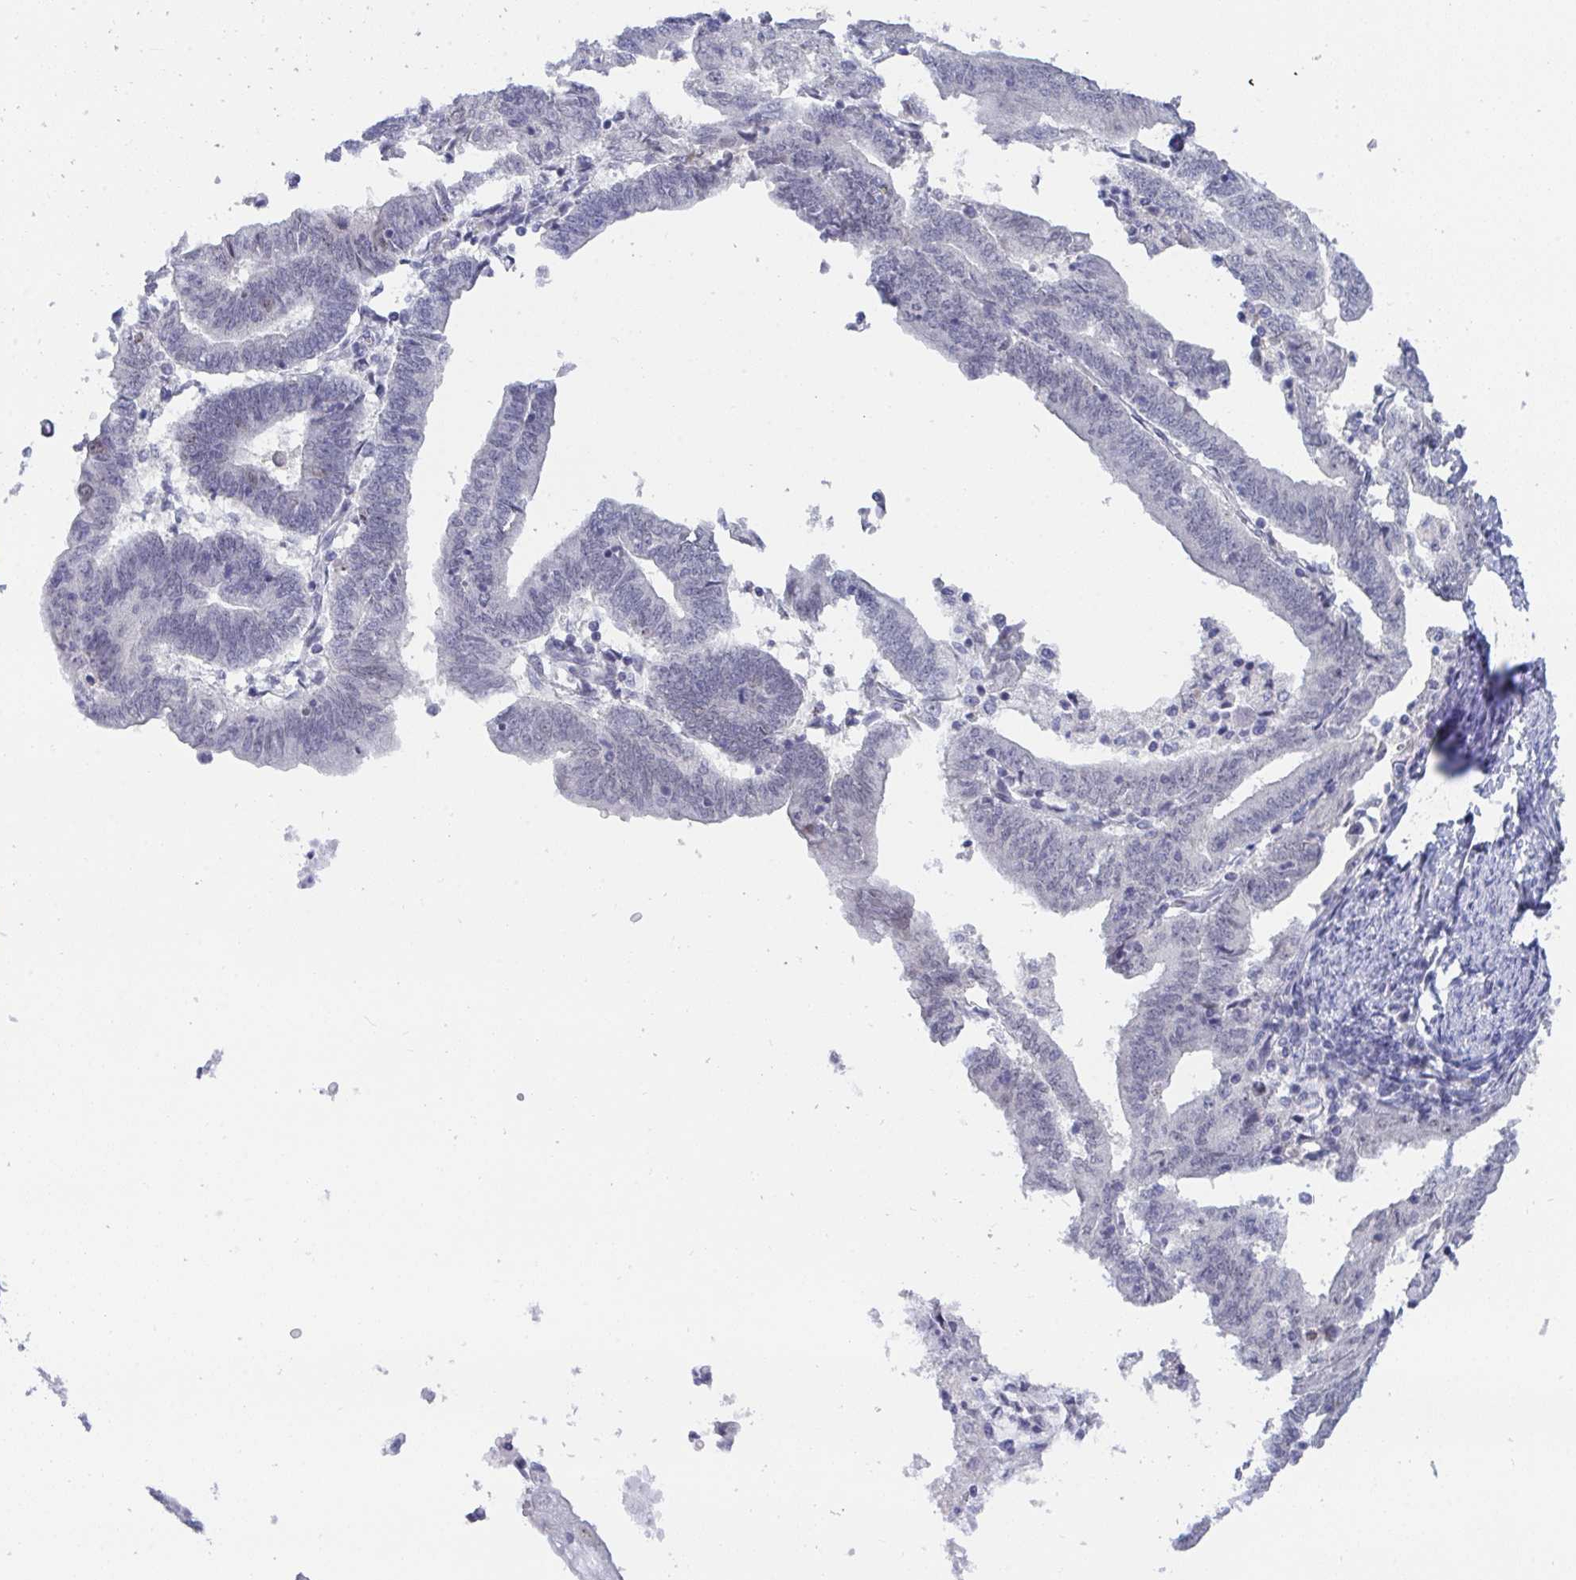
{"staining": {"intensity": "negative", "quantity": "none", "location": "none"}, "tissue": "endometrial cancer", "cell_type": "Tumor cells", "image_type": "cancer", "snomed": [{"axis": "morphology", "description": "Adenocarcinoma, NOS"}, {"axis": "topography", "description": "Endometrium"}], "caption": "Tumor cells are negative for brown protein staining in adenocarcinoma (endometrial). Brightfield microscopy of immunohistochemistry (IHC) stained with DAB (3,3'-diaminobenzidine) (brown) and hematoxylin (blue), captured at high magnification.", "gene": "BMAL2", "patient": {"sex": "female", "age": 70}}